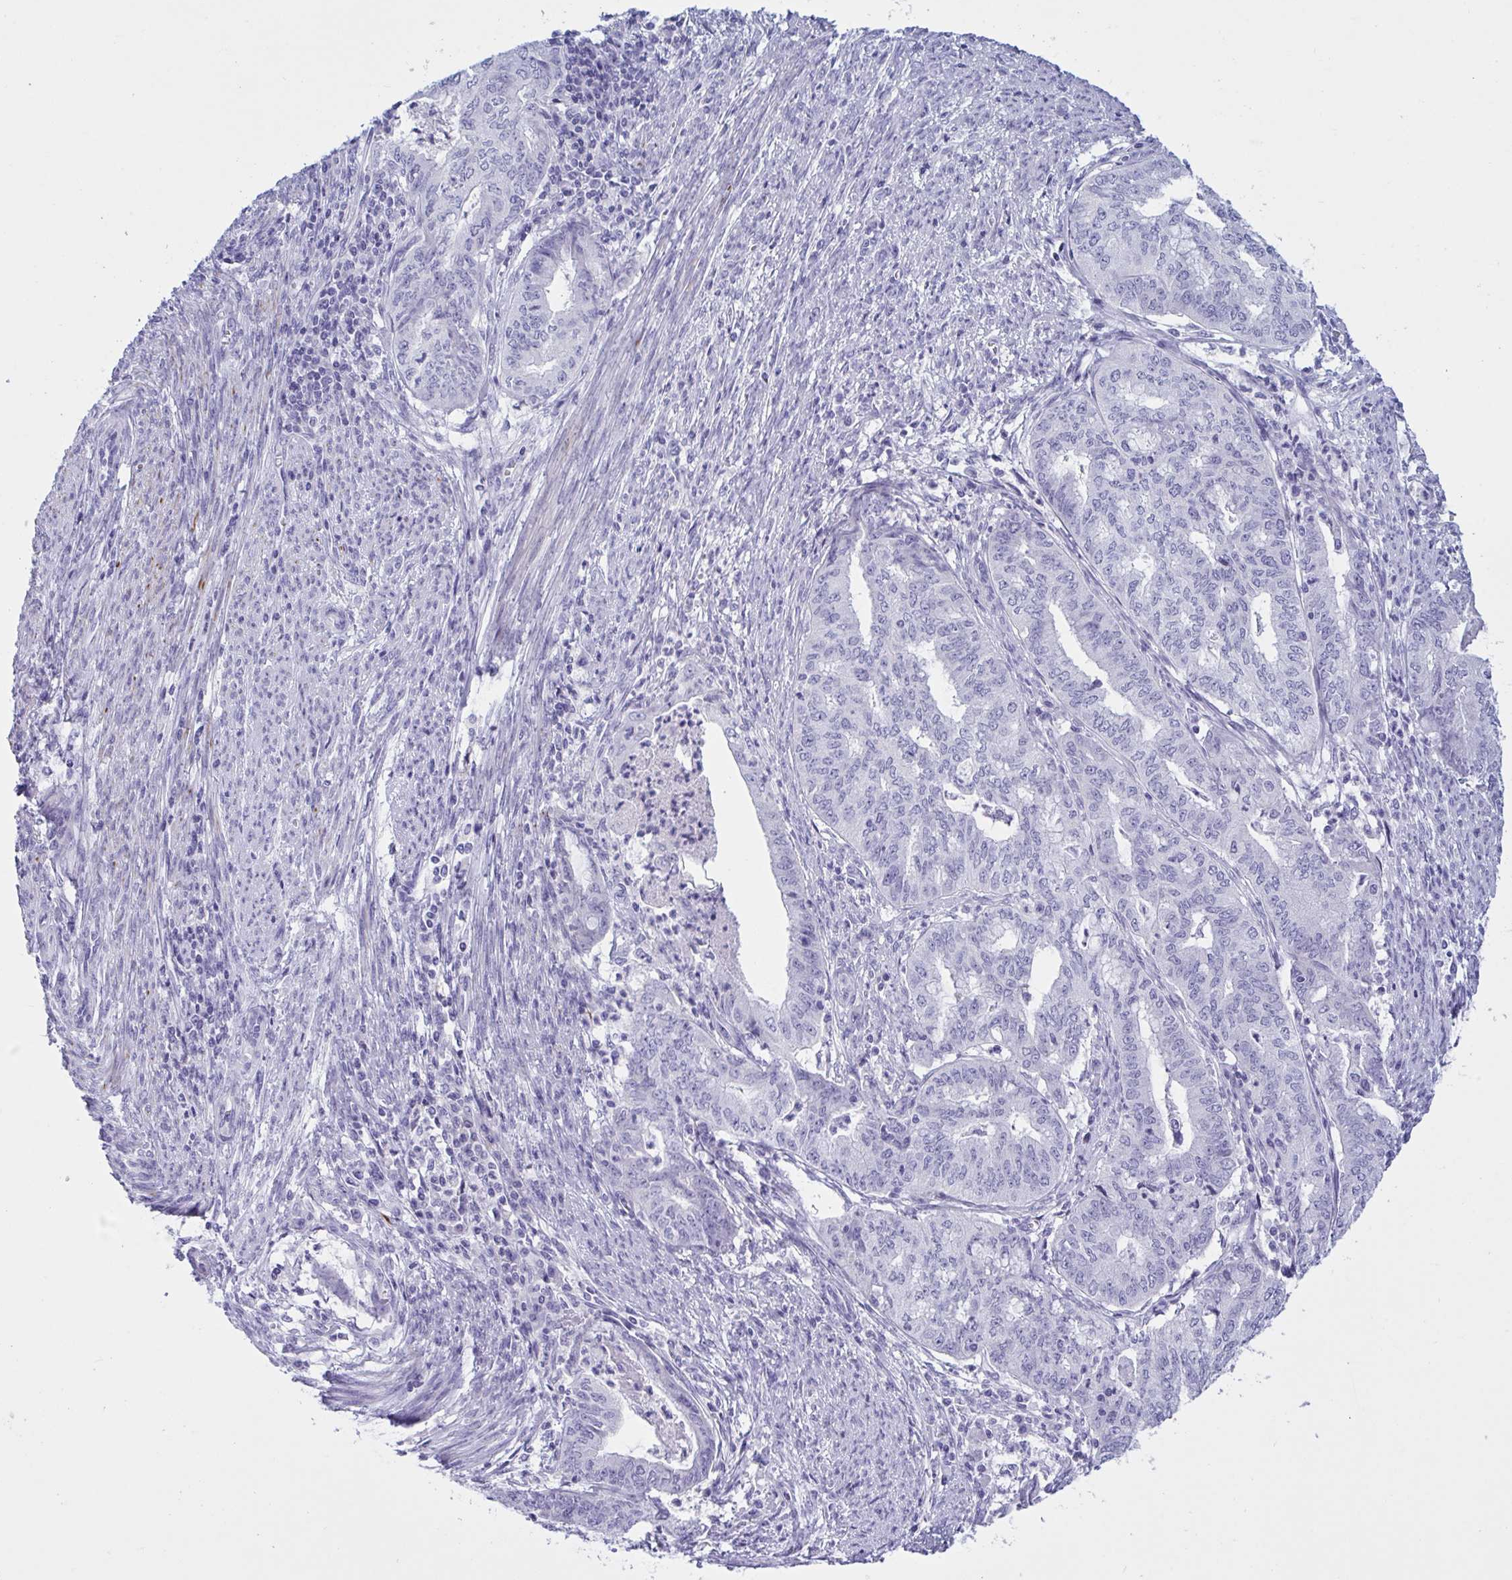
{"staining": {"intensity": "negative", "quantity": "none", "location": "none"}, "tissue": "endometrial cancer", "cell_type": "Tumor cells", "image_type": "cancer", "snomed": [{"axis": "morphology", "description": "Adenocarcinoma, NOS"}, {"axis": "topography", "description": "Endometrium"}], "caption": "Endometrial cancer was stained to show a protein in brown. There is no significant staining in tumor cells.", "gene": "OXLD1", "patient": {"sex": "female", "age": 79}}